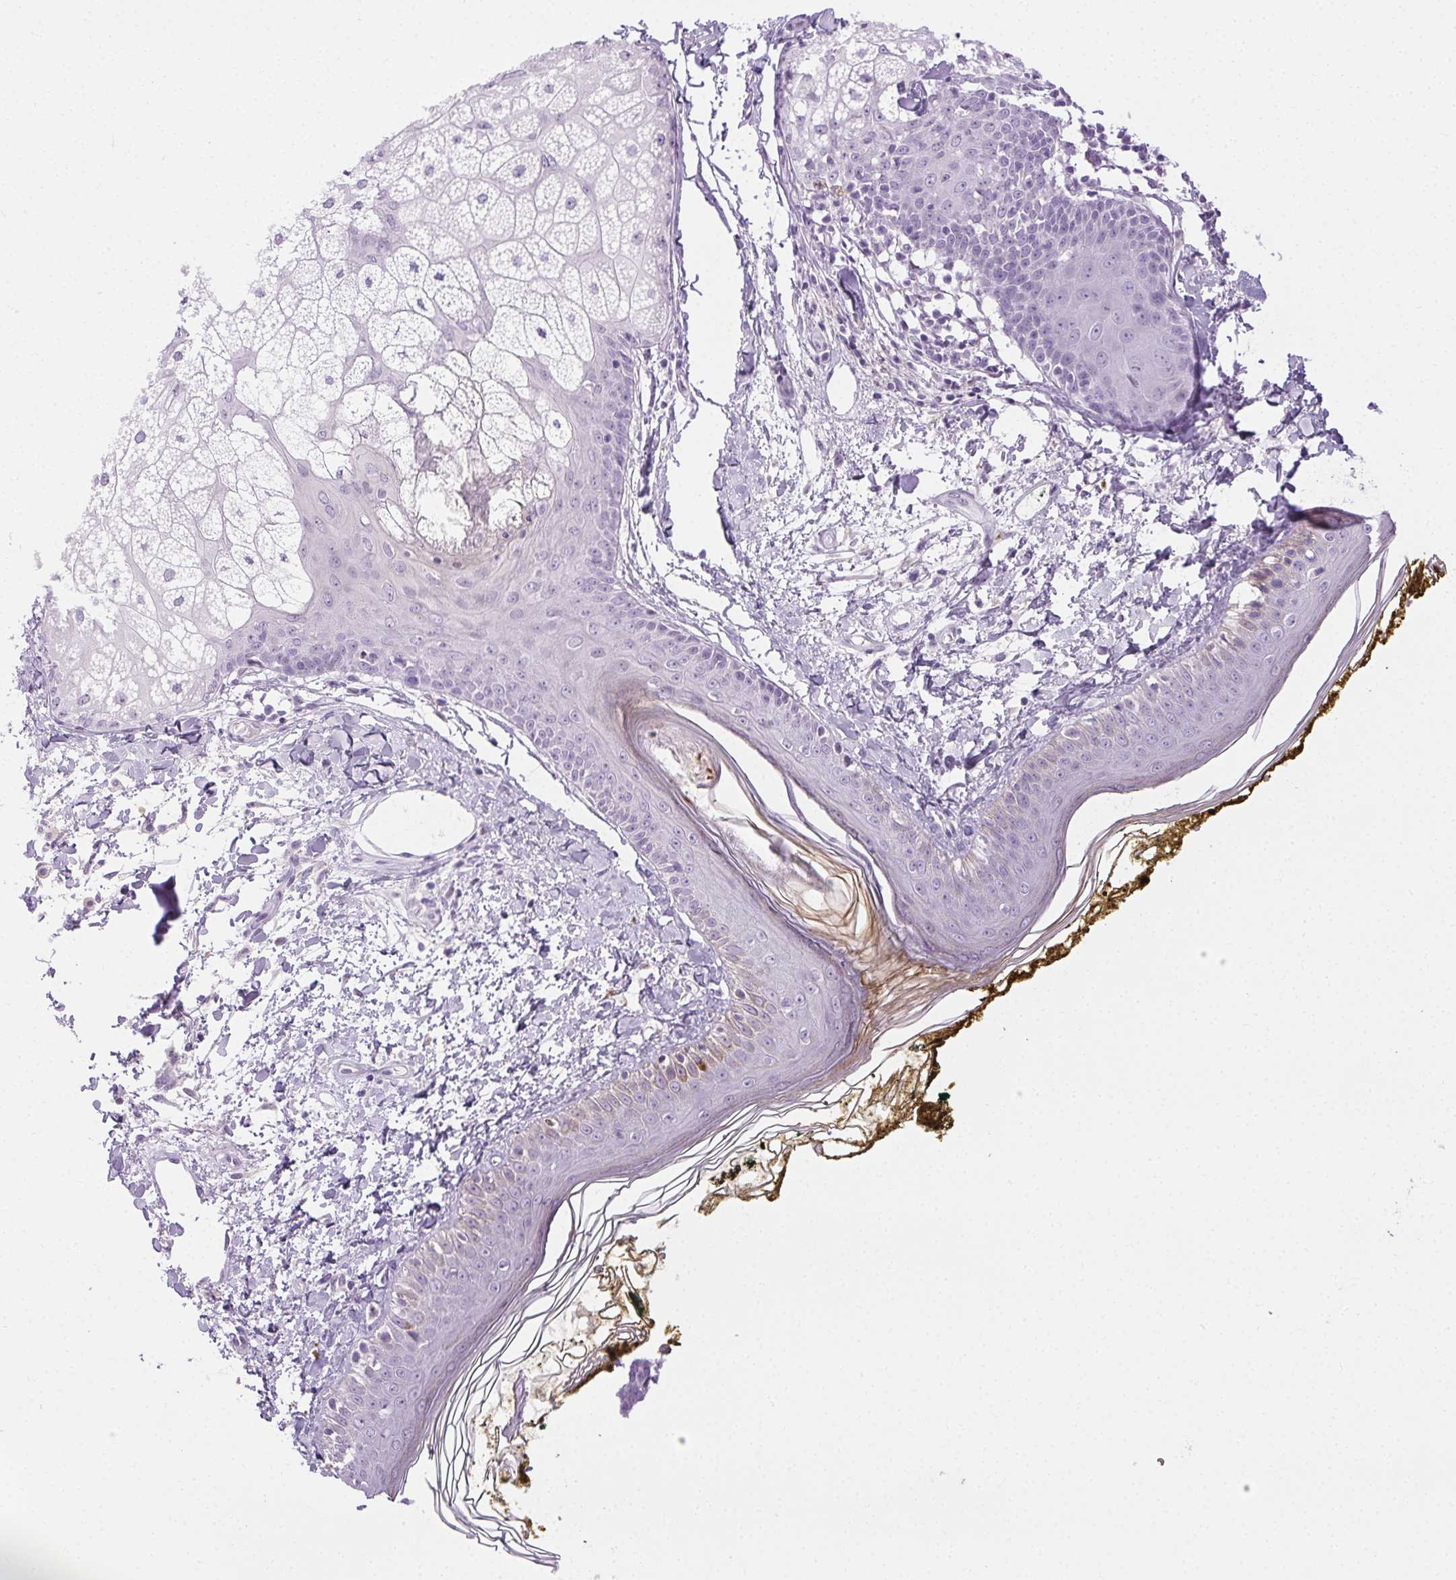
{"staining": {"intensity": "negative", "quantity": "none", "location": "none"}, "tissue": "skin", "cell_type": "Fibroblasts", "image_type": "normal", "snomed": [{"axis": "morphology", "description": "Normal tissue, NOS"}, {"axis": "topography", "description": "Skin"}], "caption": "This image is of unremarkable skin stained with immunohistochemistry to label a protein in brown with the nuclei are counter-stained blue. There is no expression in fibroblasts.", "gene": "C20orf85", "patient": {"sex": "male", "age": 76}}